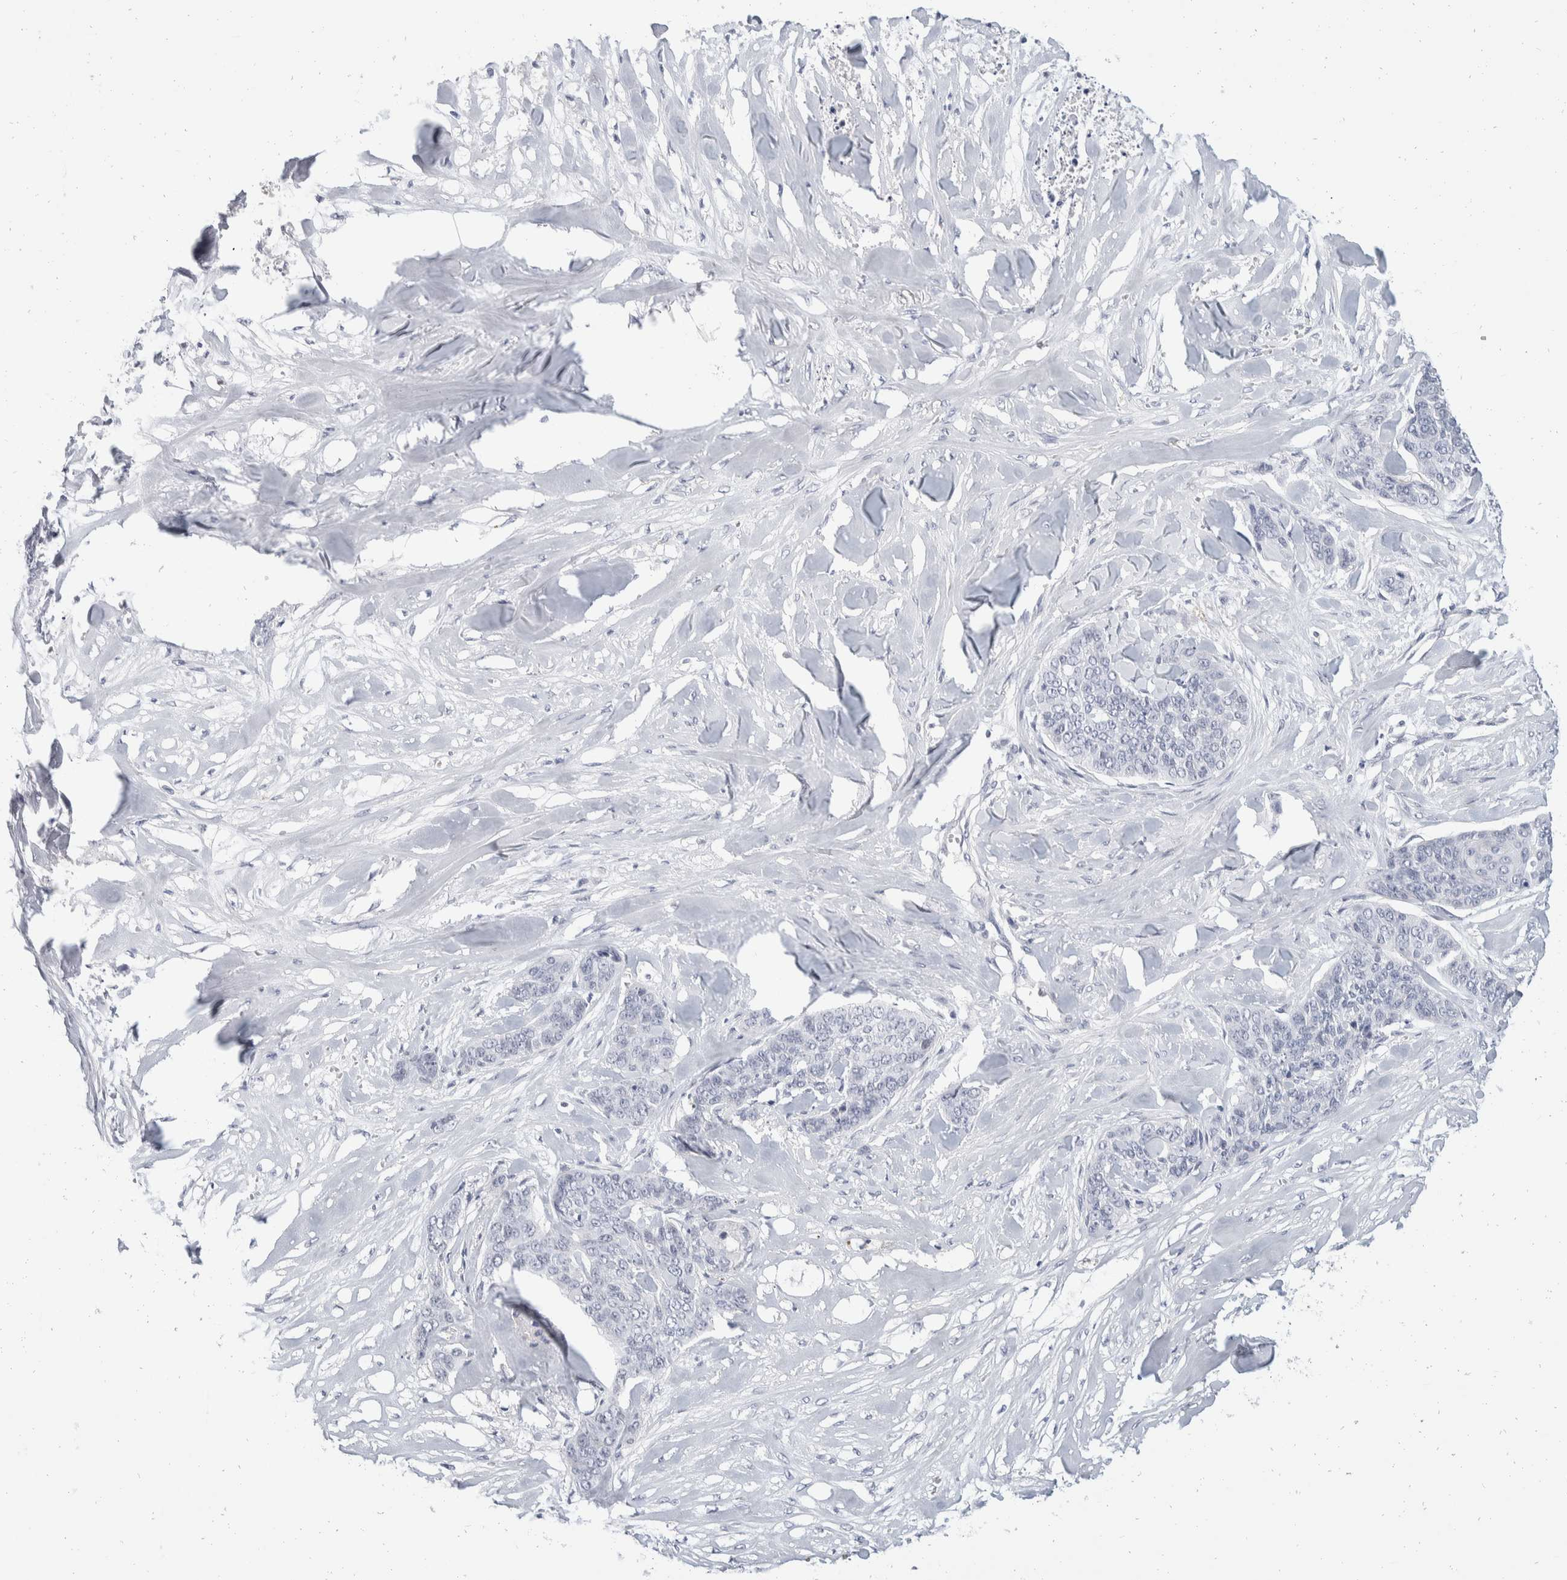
{"staining": {"intensity": "negative", "quantity": "none", "location": "none"}, "tissue": "skin cancer", "cell_type": "Tumor cells", "image_type": "cancer", "snomed": [{"axis": "morphology", "description": "Basal cell carcinoma"}, {"axis": "topography", "description": "Skin"}], "caption": "Immunohistochemical staining of skin cancer (basal cell carcinoma) demonstrates no significant expression in tumor cells.", "gene": "CATSPERD", "patient": {"sex": "female", "age": 64}}